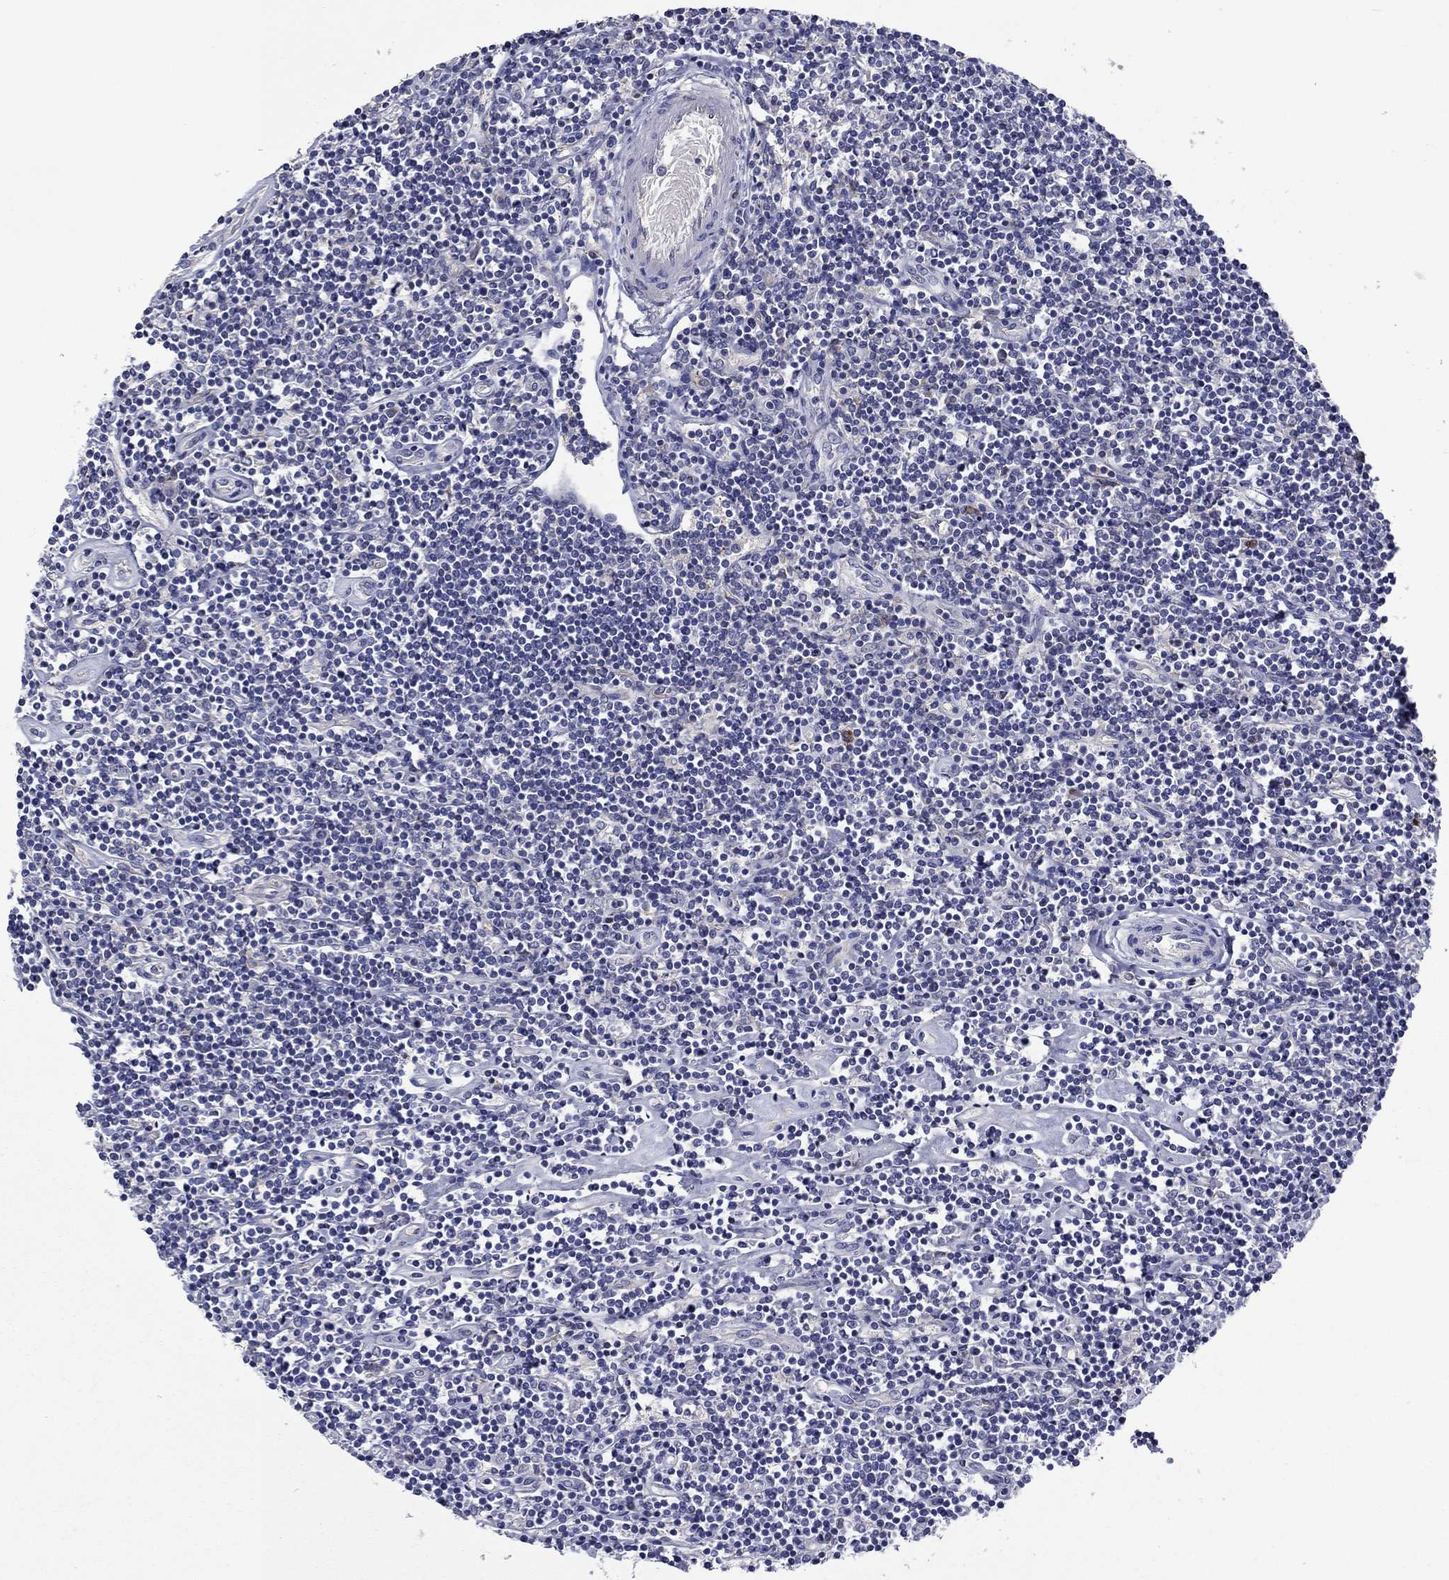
{"staining": {"intensity": "negative", "quantity": "none", "location": "none"}, "tissue": "lymphoma", "cell_type": "Tumor cells", "image_type": "cancer", "snomed": [{"axis": "morphology", "description": "Hodgkin's disease, NOS"}, {"axis": "topography", "description": "Lymph node"}], "caption": "Tumor cells show no significant staining in lymphoma.", "gene": "CNDP1", "patient": {"sex": "male", "age": 40}}